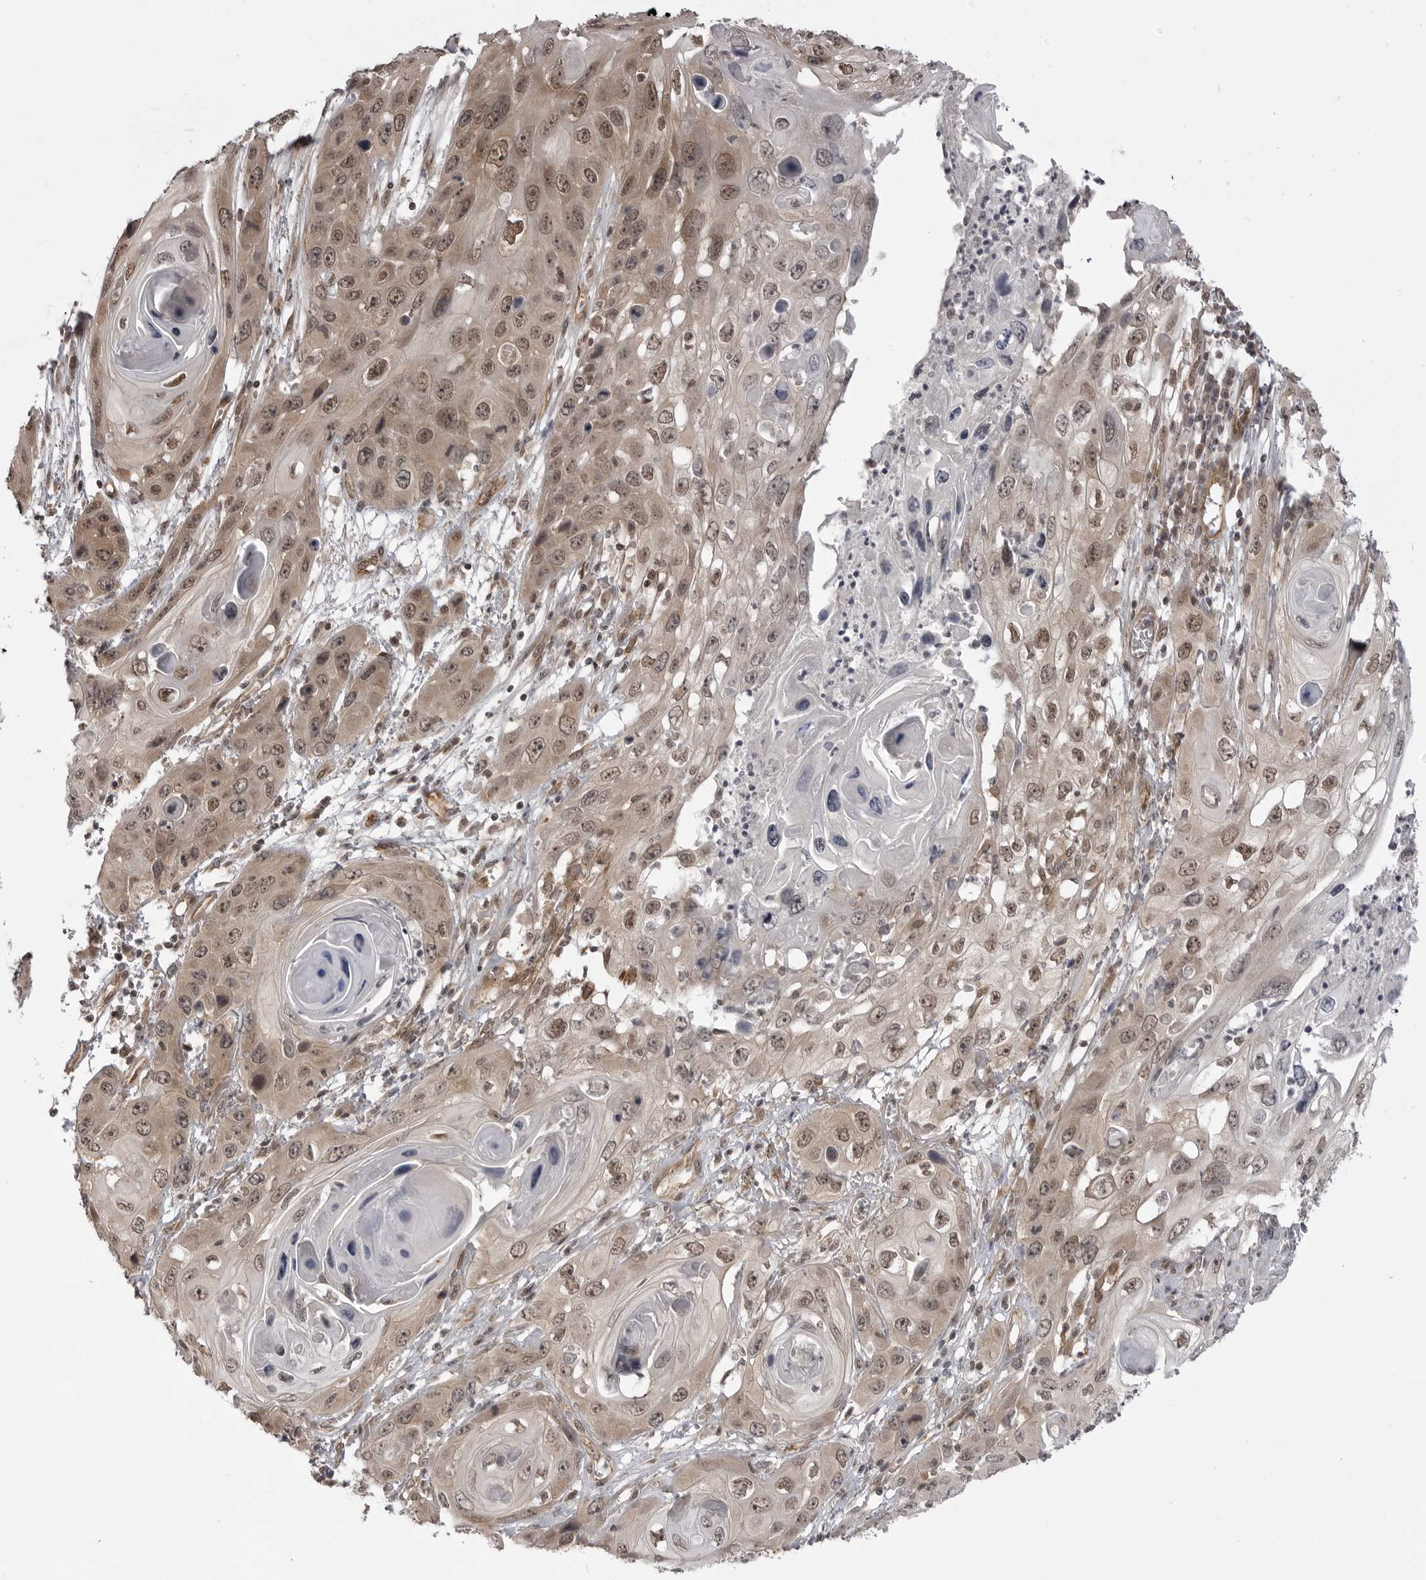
{"staining": {"intensity": "moderate", "quantity": "25%-75%", "location": "cytoplasmic/membranous,nuclear"}, "tissue": "skin cancer", "cell_type": "Tumor cells", "image_type": "cancer", "snomed": [{"axis": "morphology", "description": "Squamous cell carcinoma, NOS"}, {"axis": "topography", "description": "Skin"}], "caption": "Tumor cells show medium levels of moderate cytoplasmic/membranous and nuclear staining in approximately 25%-75% of cells in human skin cancer. (Brightfield microscopy of DAB IHC at high magnification).", "gene": "SORBS1", "patient": {"sex": "male", "age": 55}}